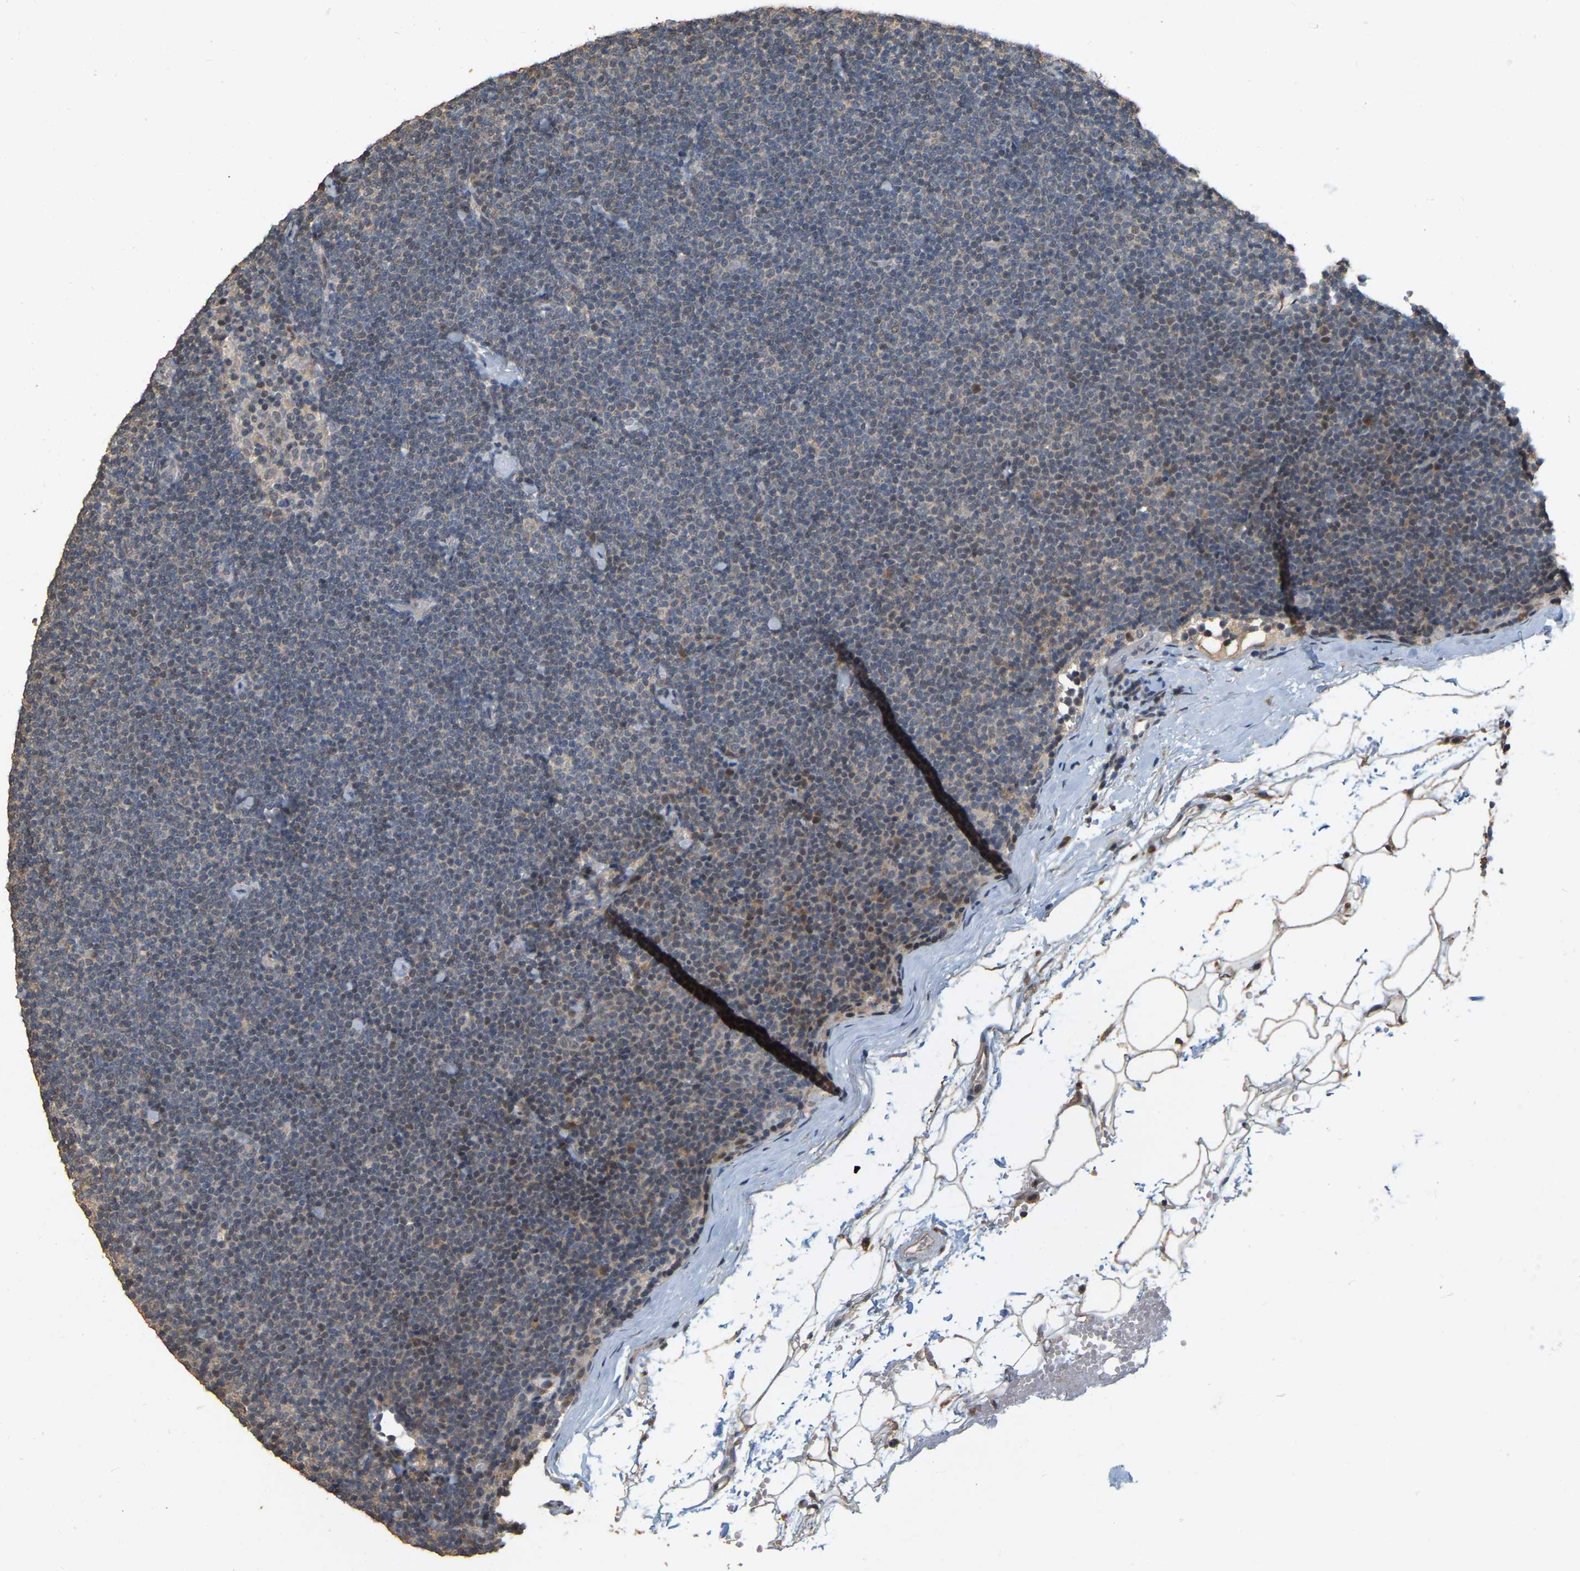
{"staining": {"intensity": "weak", "quantity": "<25%", "location": "nuclear"}, "tissue": "lymphoma", "cell_type": "Tumor cells", "image_type": "cancer", "snomed": [{"axis": "morphology", "description": "Malignant lymphoma, non-Hodgkin's type, Low grade"}, {"axis": "topography", "description": "Lymph node"}], "caption": "This is an immunohistochemistry (IHC) image of low-grade malignant lymphoma, non-Hodgkin's type. There is no expression in tumor cells.", "gene": "NCS1", "patient": {"sex": "female", "age": 53}}